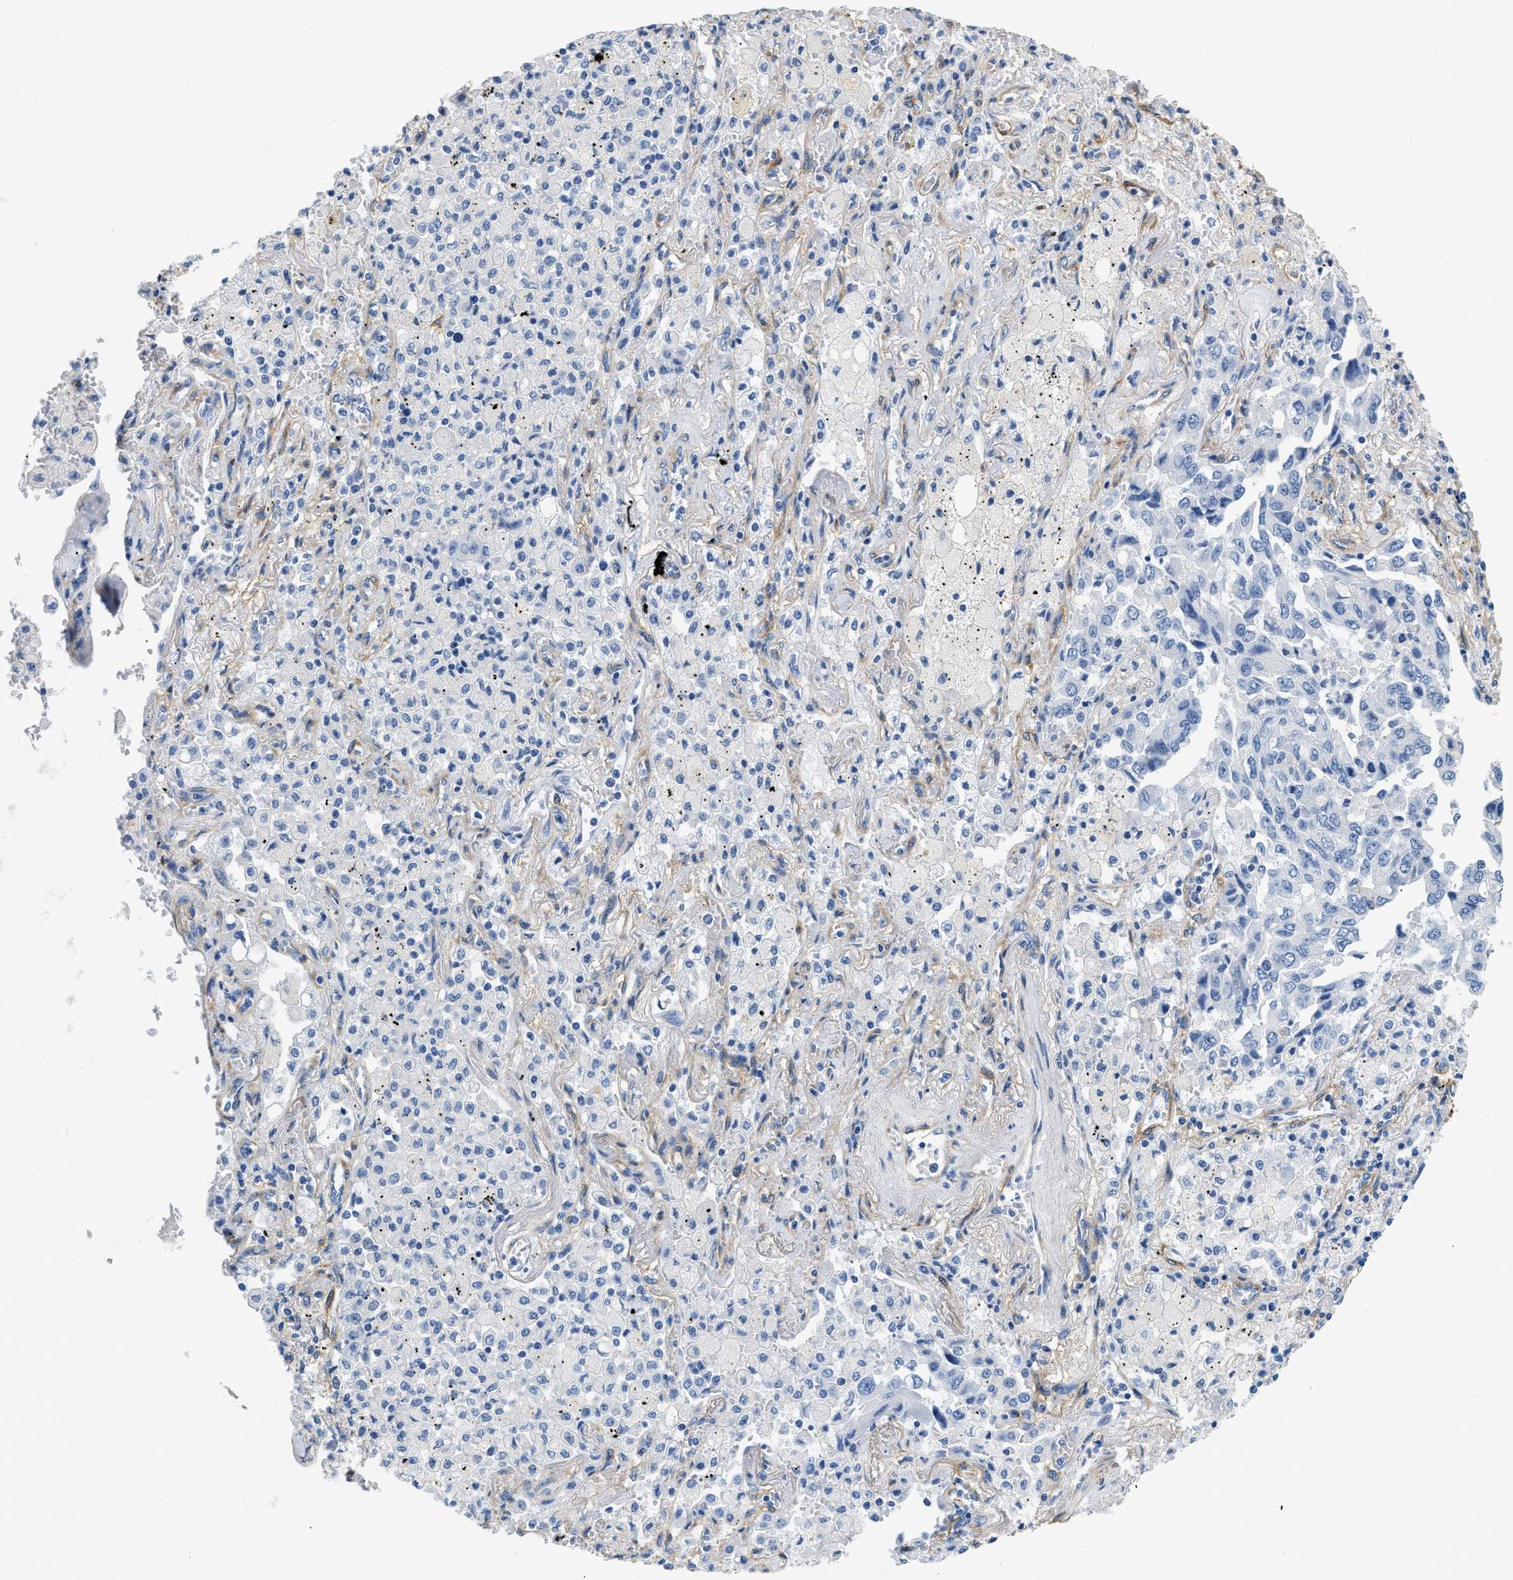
{"staining": {"intensity": "negative", "quantity": "none", "location": "none"}, "tissue": "lung cancer", "cell_type": "Tumor cells", "image_type": "cancer", "snomed": [{"axis": "morphology", "description": "Adenocarcinoma, NOS"}, {"axis": "topography", "description": "Lung"}], "caption": "A histopathology image of lung adenocarcinoma stained for a protein reveals no brown staining in tumor cells. Brightfield microscopy of immunohistochemistry (IHC) stained with DAB (3,3'-diaminobenzidine) (brown) and hematoxylin (blue), captured at high magnification.", "gene": "PDGFRB", "patient": {"sex": "female", "age": 65}}